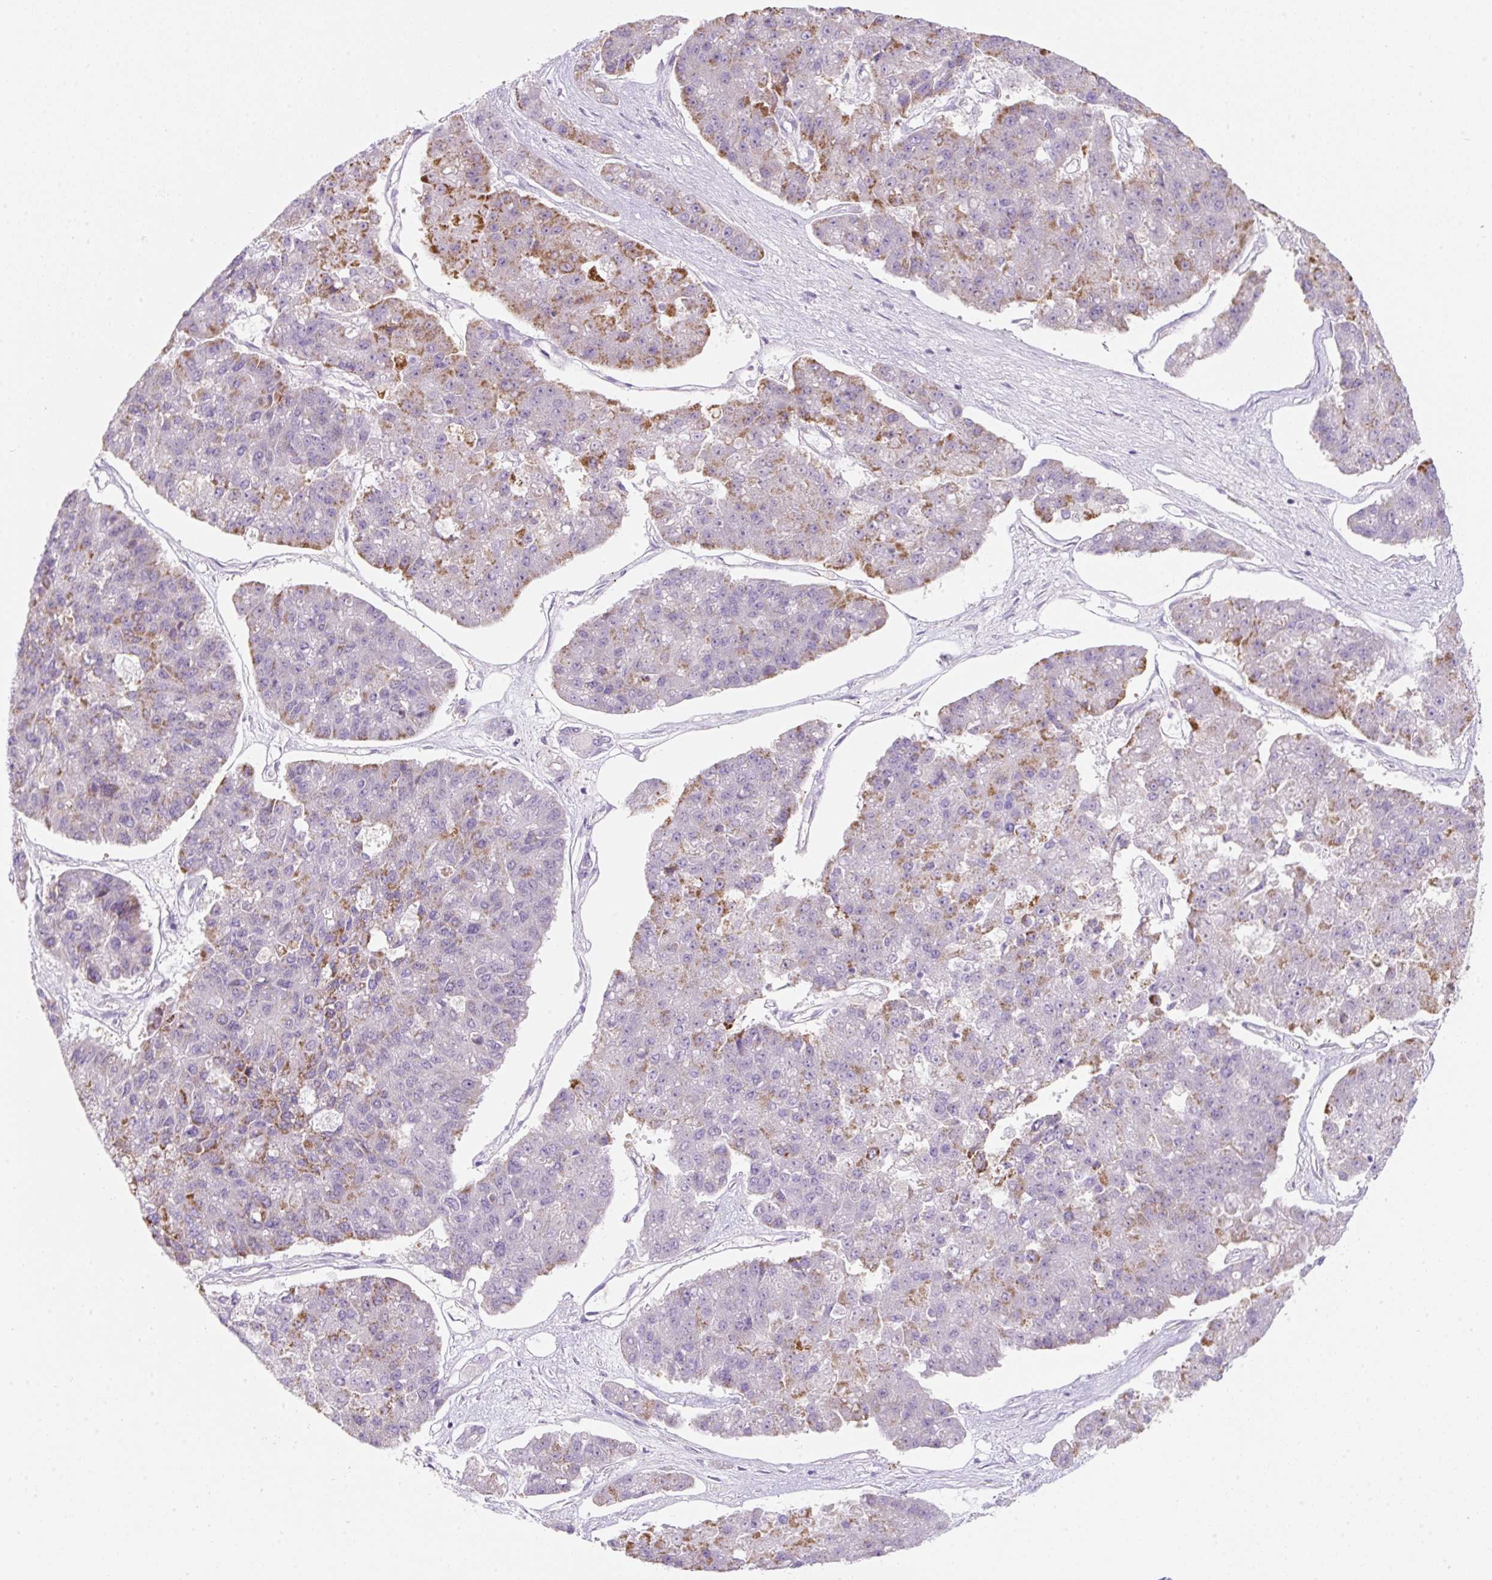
{"staining": {"intensity": "moderate", "quantity": "<25%", "location": "cytoplasmic/membranous"}, "tissue": "pancreatic cancer", "cell_type": "Tumor cells", "image_type": "cancer", "snomed": [{"axis": "morphology", "description": "Adenocarcinoma, NOS"}, {"axis": "topography", "description": "Pancreas"}], "caption": "Immunohistochemistry (IHC) of pancreatic adenocarcinoma exhibits low levels of moderate cytoplasmic/membranous expression in about <25% of tumor cells.", "gene": "ERAP2", "patient": {"sex": "male", "age": 50}}